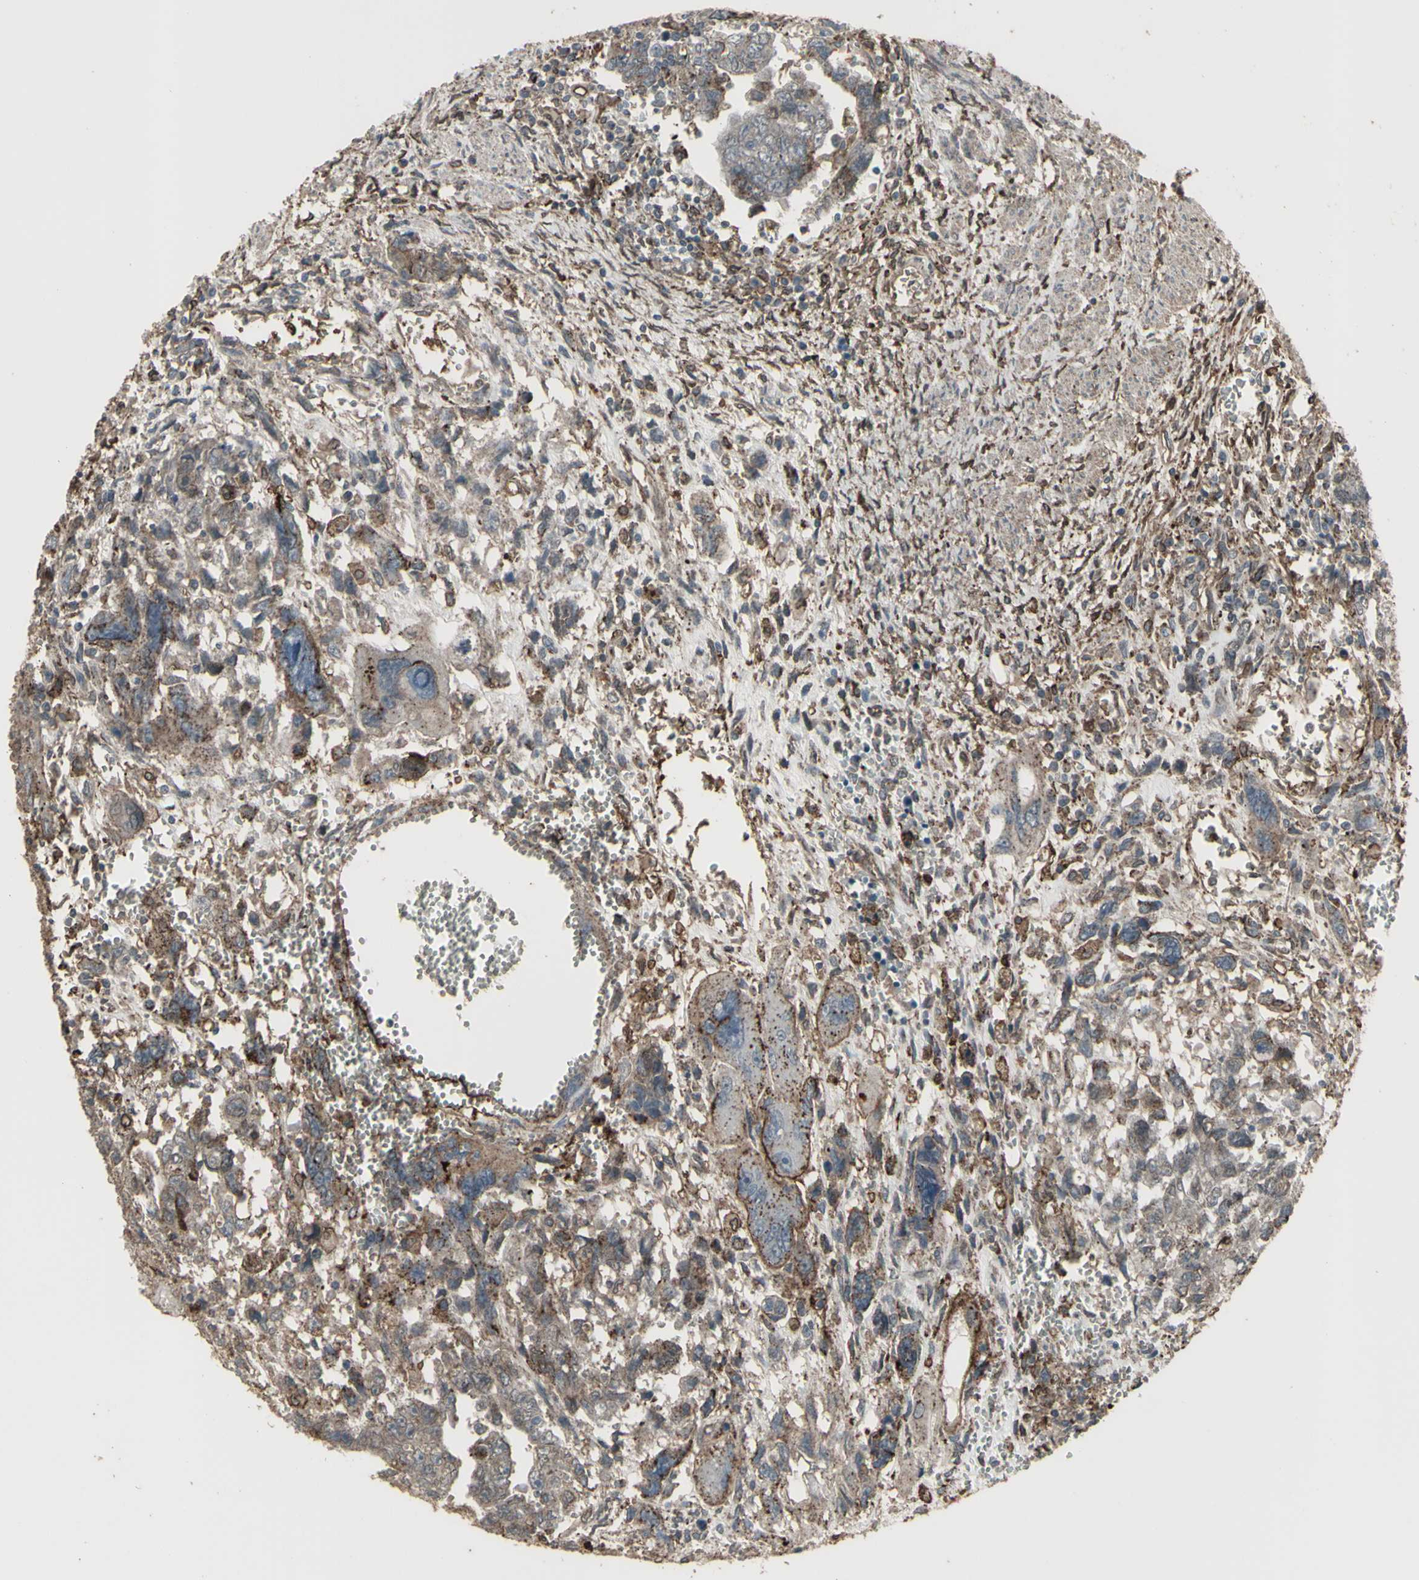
{"staining": {"intensity": "moderate", "quantity": "25%-75%", "location": "cytoplasmic/membranous"}, "tissue": "testis cancer", "cell_type": "Tumor cells", "image_type": "cancer", "snomed": [{"axis": "morphology", "description": "Carcinoma, Embryonal, NOS"}, {"axis": "topography", "description": "Testis"}], "caption": "This image demonstrates IHC staining of testis embryonal carcinoma, with medium moderate cytoplasmic/membranous positivity in approximately 25%-75% of tumor cells.", "gene": "SMO", "patient": {"sex": "male", "age": 28}}